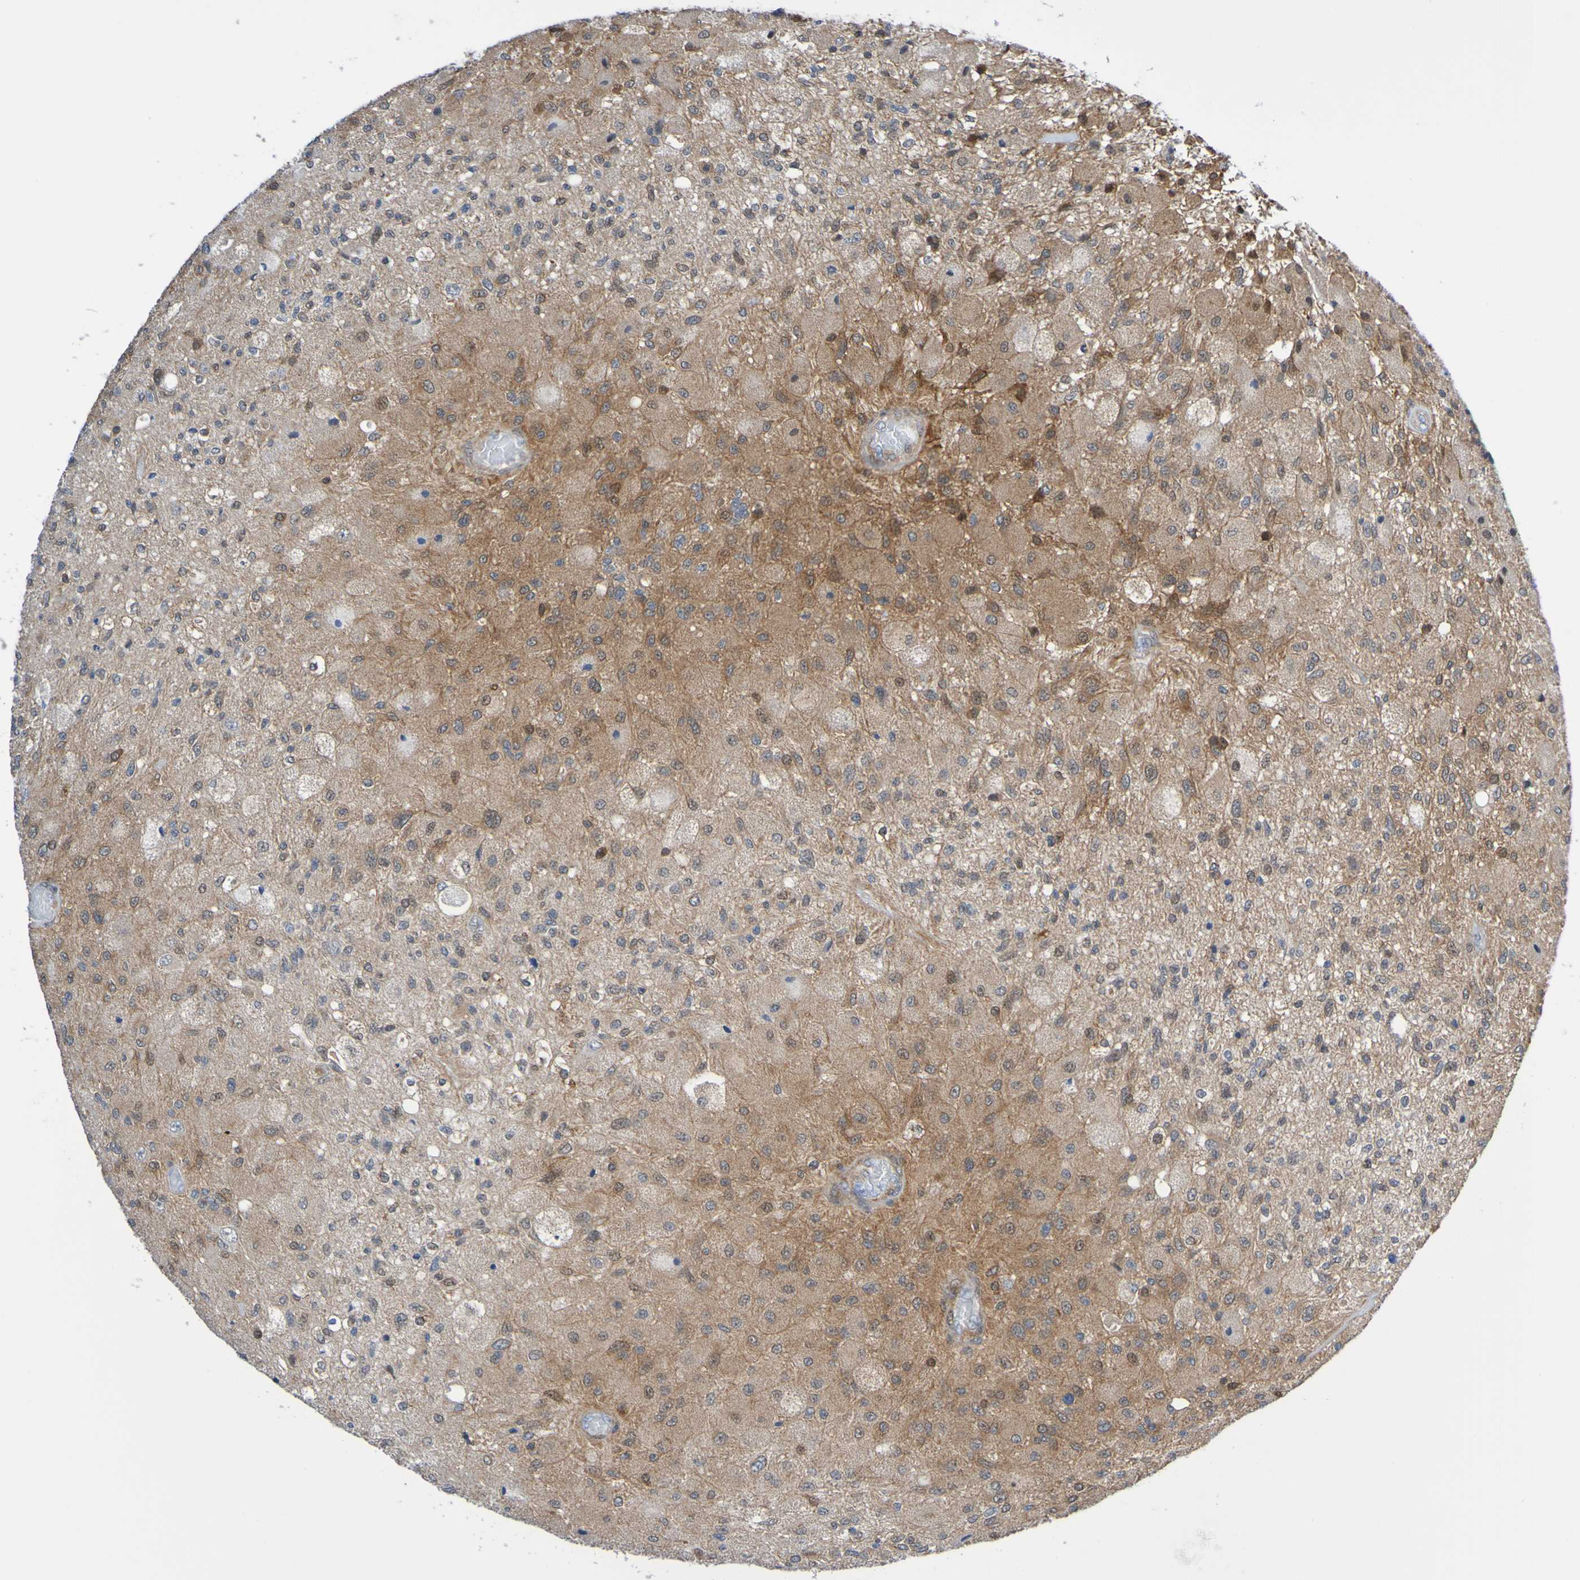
{"staining": {"intensity": "moderate", "quantity": ">75%", "location": "cytoplasmic/membranous"}, "tissue": "glioma", "cell_type": "Tumor cells", "image_type": "cancer", "snomed": [{"axis": "morphology", "description": "Normal tissue, NOS"}, {"axis": "morphology", "description": "Glioma, malignant, High grade"}, {"axis": "topography", "description": "Cerebral cortex"}], "caption": "Immunohistochemistry (DAB) staining of human malignant glioma (high-grade) exhibits moderate cytoplasmic/membranous protein expression in about >75% of tumor cells. The staining is performed using DAB (3,3'-diaminobenzidine) brown chromogen to label protein expression. The nuclei are counter-stained blue using hematoxylin.", "gene": "ATIC", "patient": {"sex": "male", "age": 77}}